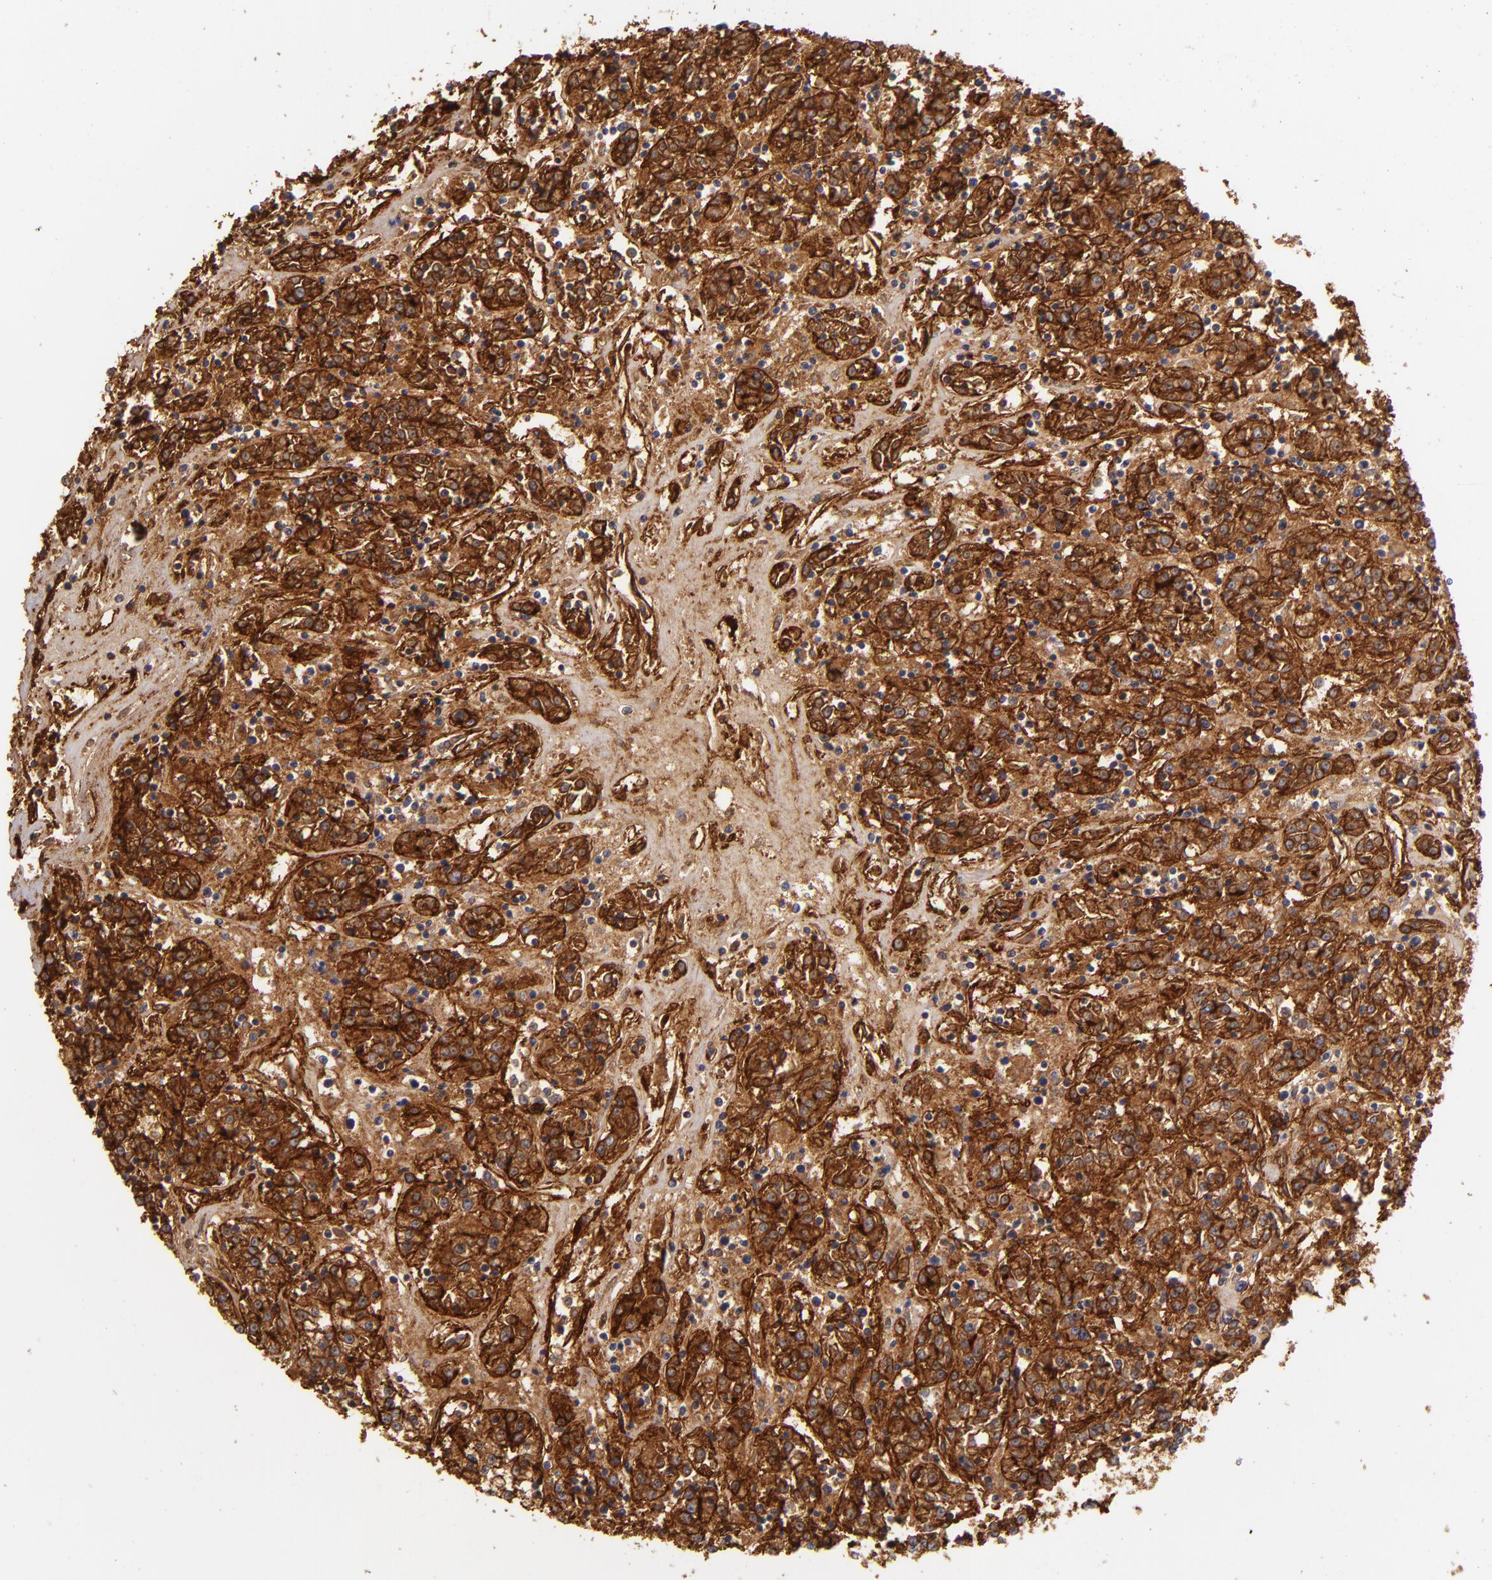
{"staining": {"intensity": "strong", "quantity": ">75%", "location": "cytoplasmic/membranous"}, "tissue": "renal cancer", "cell_type": "Tumor cells", "image_type": "cancer", "snomed": [{"axis": "morphology", "description": "Adenocarcinoma, NOS"}, {"axis": "topography", "description": "Kidney"}], "caption": "Tumor cells display high levels of strong cytoplasmic/membranous expression in approximately >75% of cells in renal cancer.", "gene": "CD151", "patient": {"sex": "female", "age": 76}}